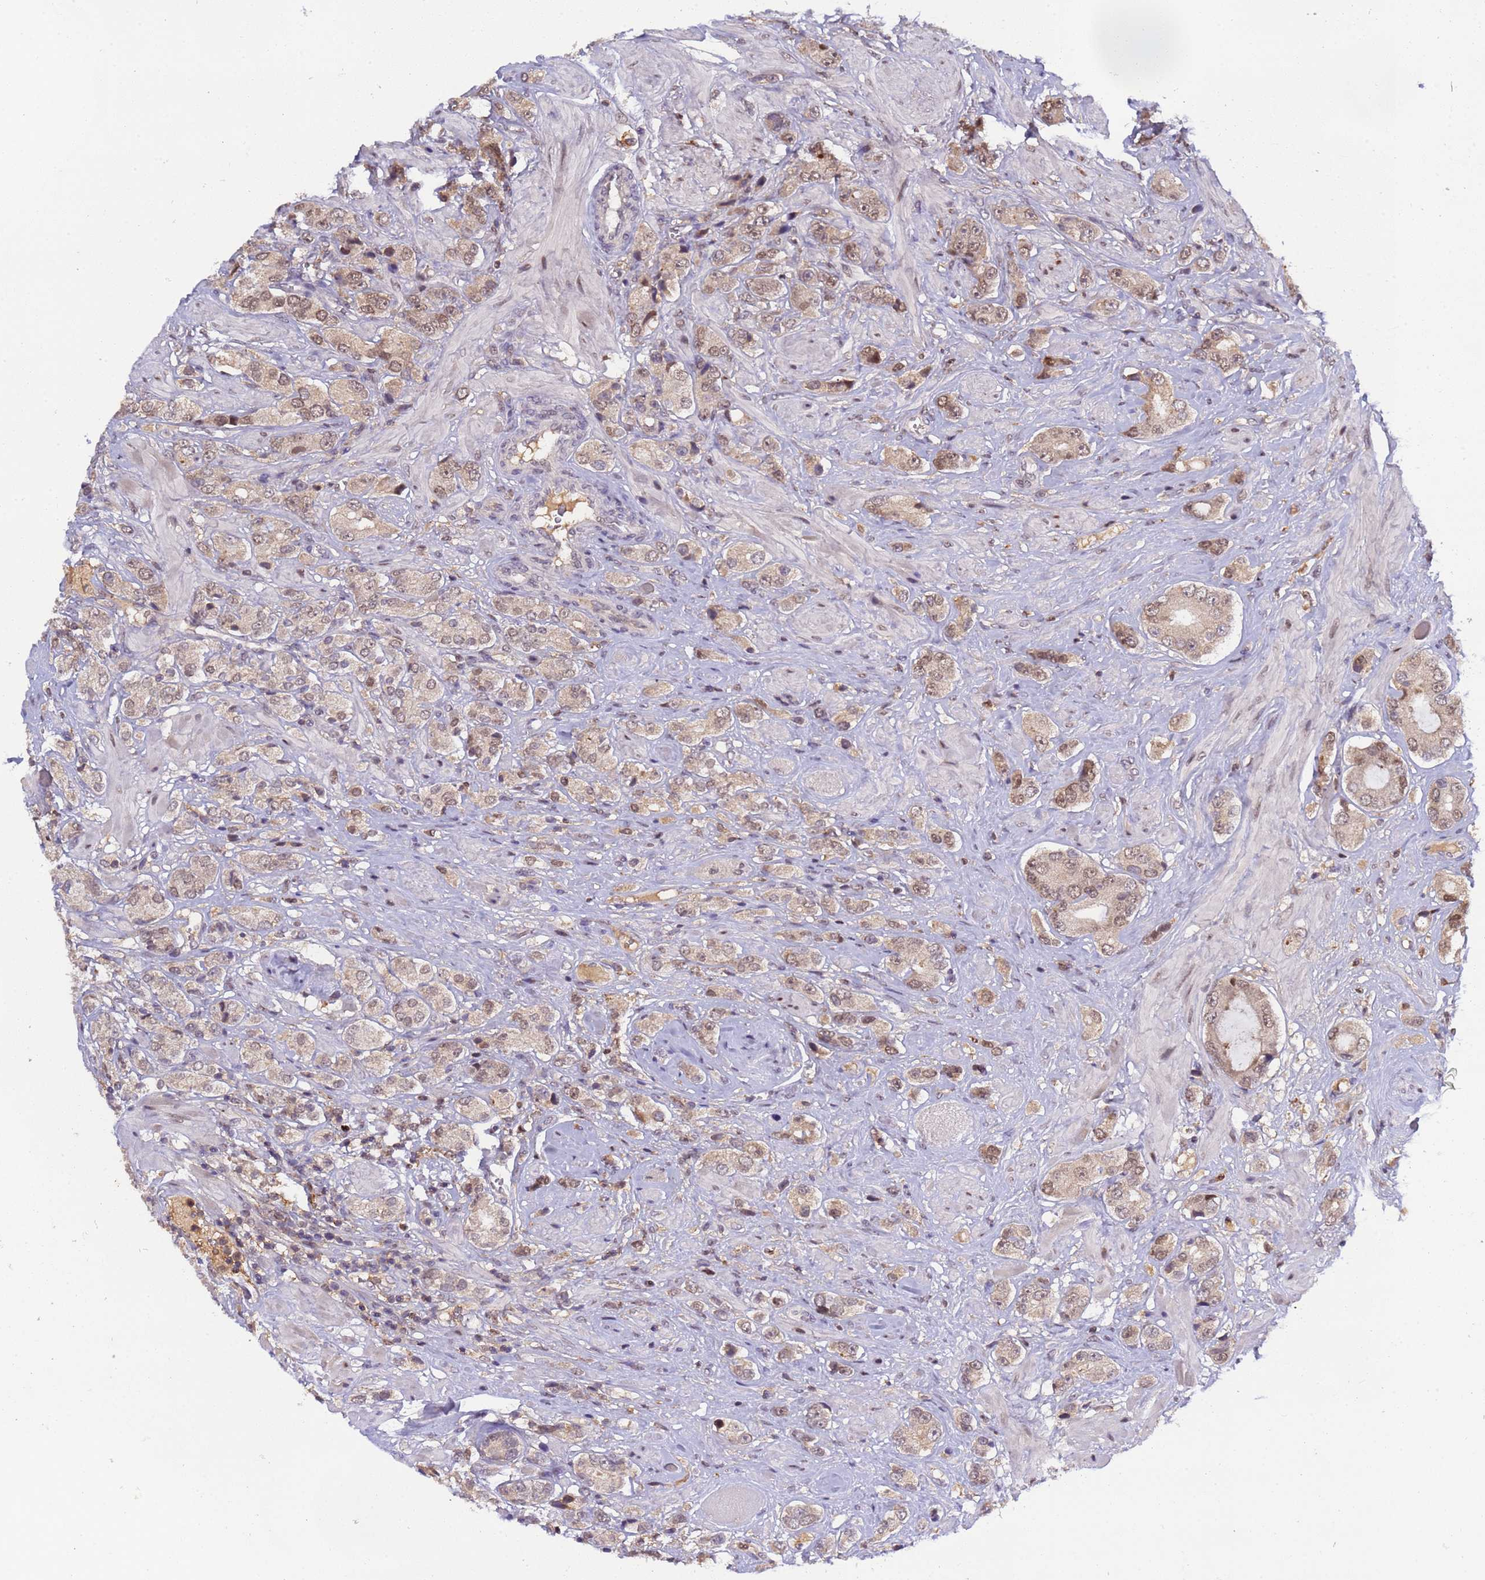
{"staining": {"intensity": "weak", "quantity": ">75%", "location": "nuclear"}, "tissue": "prostate cancer", "cell_type": "Tumor cells", "image_type": "cancer", "snomed": [{"axis": "morphology", "description": "Adenocarcinoma, High grade"}, {"axis": "topography", "description": "Prostate and seminal vesicle, NOS"}], "caption": "Prostate cancer stained for a protein reveals weak nuclear positivity in tumor cells.", "gene": "CD53", "patient": {"sex": "male", "age": 64}}